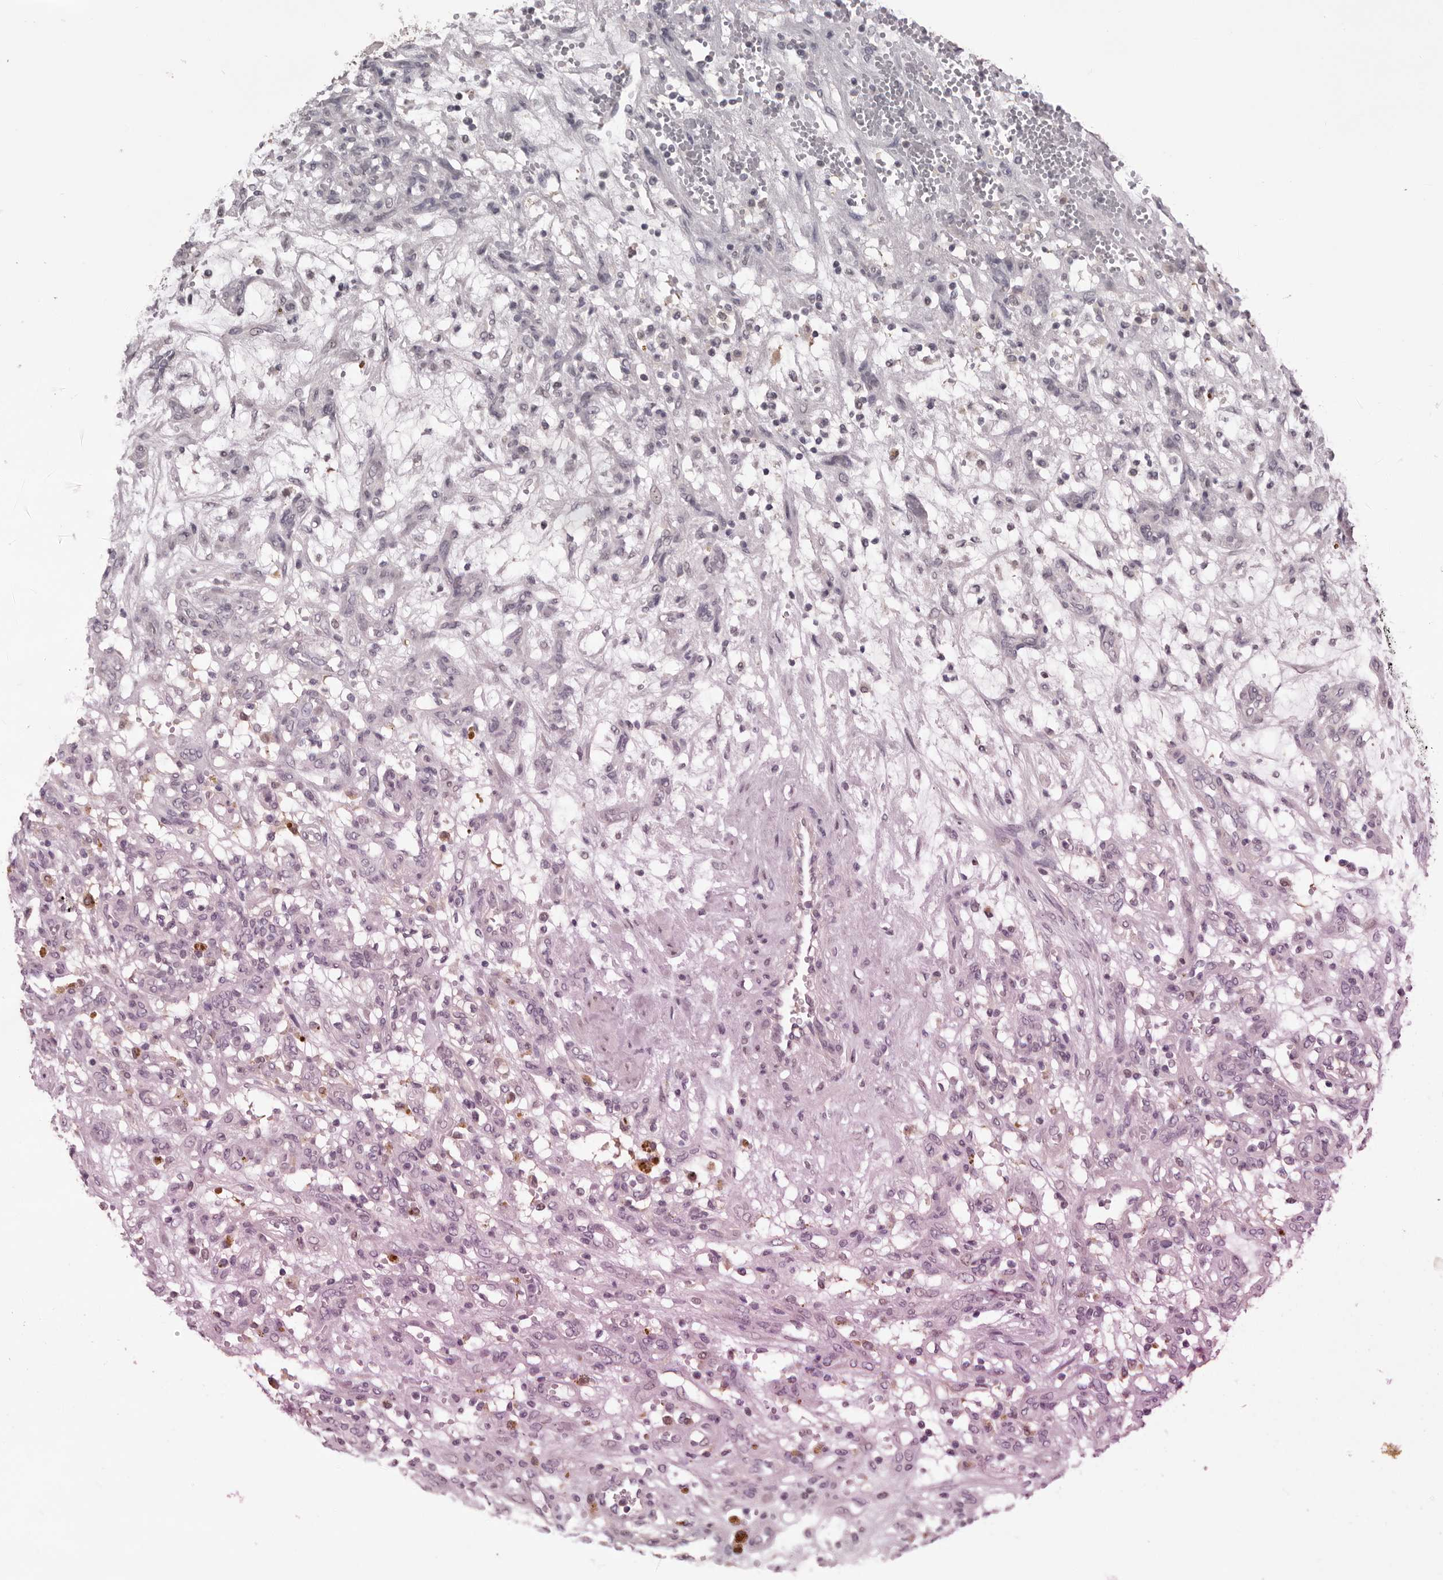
{"staining": {"intensity": "negative", "quantity": "none", "location": "none"}, "tissue": "renal cancer", "cell_type": "Tumor cells", "image_type": "cancer", "snomed": [{"axis": "morphology", "description": "Adenocarcinoma, NOS"}, {"axis": "topography", "description": "Kidney"}], "caption": "Tumor cells show no significant staining in adenocarcinoma (renal). (Brightfield microscopy of DAB (3,3'-diaminobenzidine) IHC at high magnification).", "gene": "MDH1", "patient": {"sex": "female", "age": 57}}